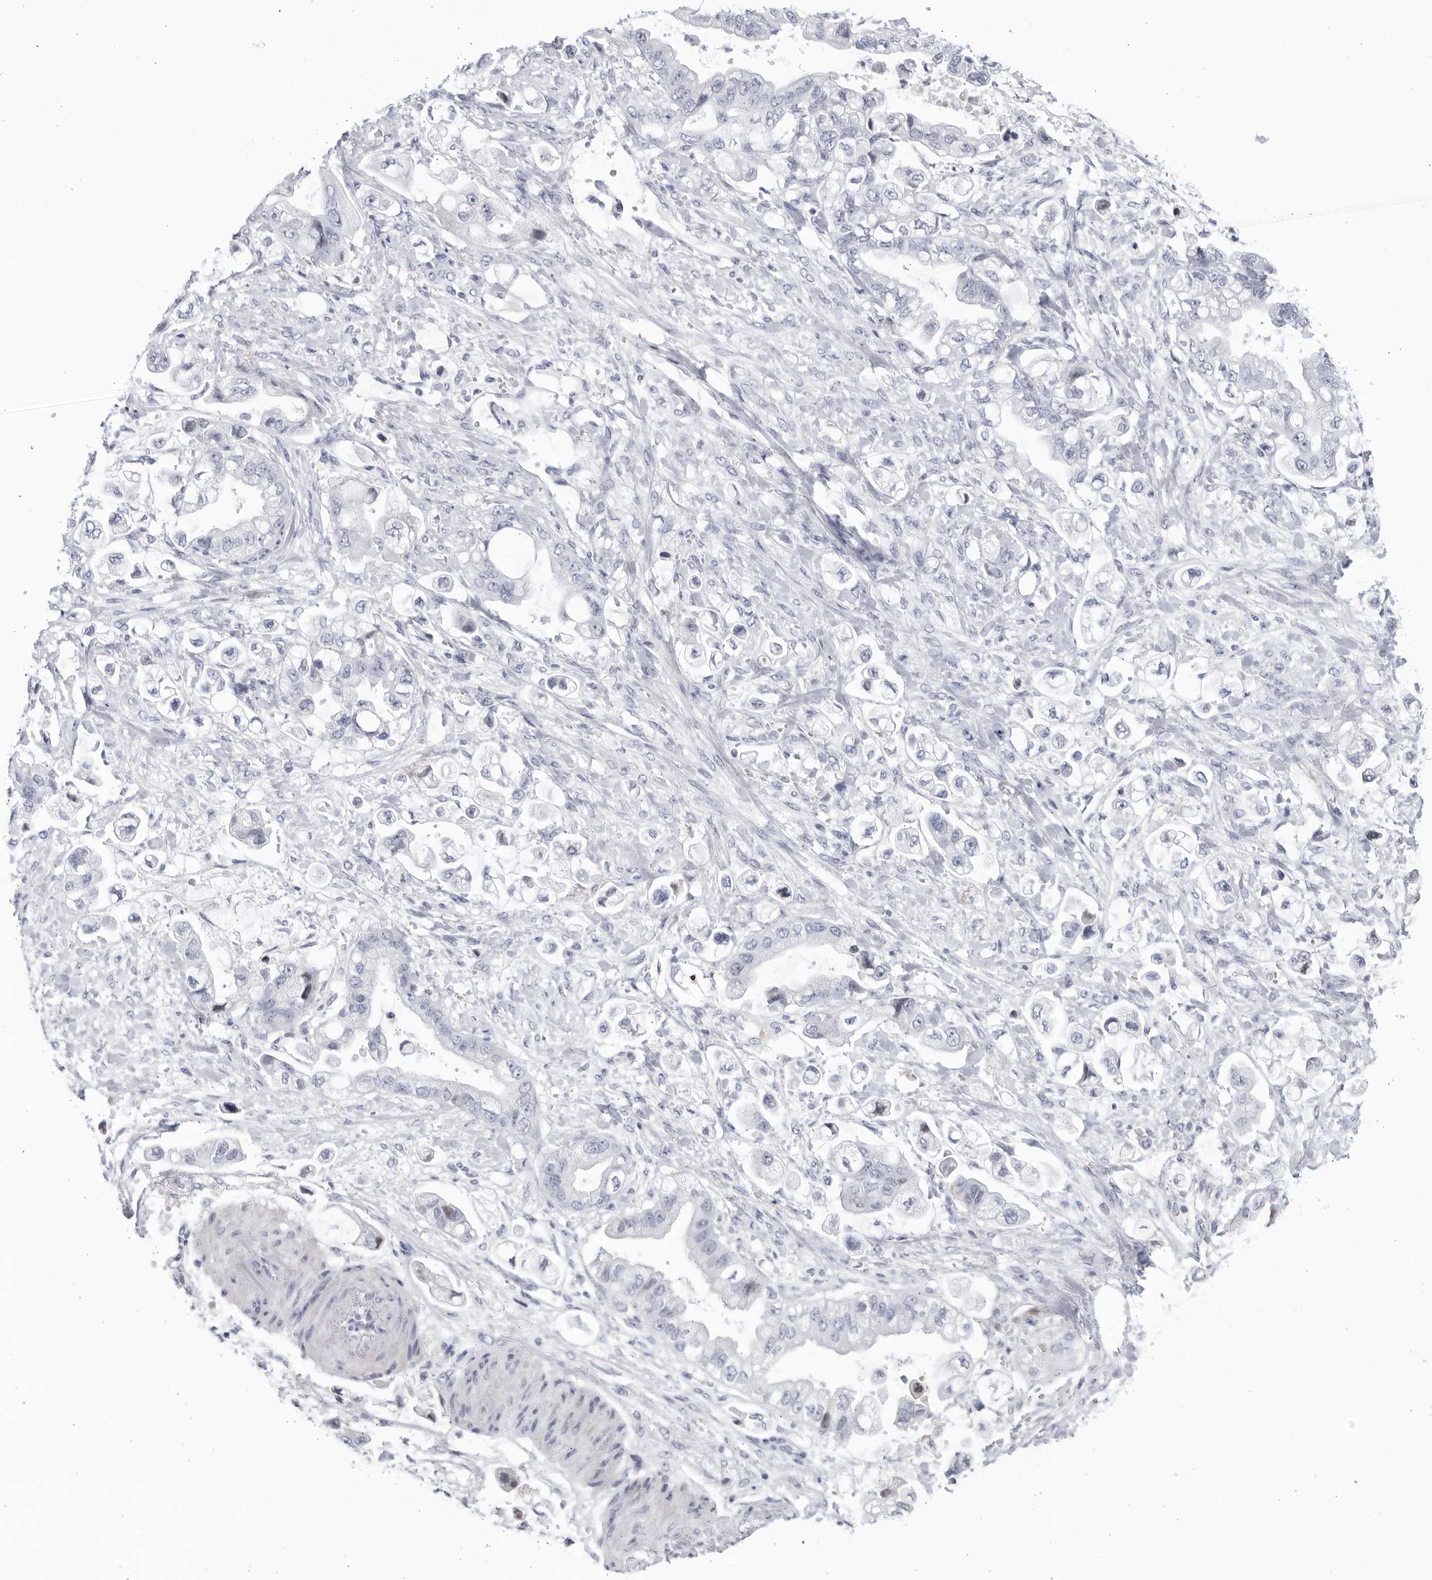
{"staining": {"intensity": "negative", "quantity": "none", "location": "none"}, "tissue": "stomach cancer", "cell_type": "Tumor cells", "image_type": "cancer", "snomed": [{"axis": "morphology", "description": "Adenocarcinoma, NOS"}, {"axis": "topography", "description": "Stomach"}], "caption": "Immunohistochemistry (IHC) of adenocarcinoma (stomach) demonstrates no staining in tumor cells.", "gene": "CNBD1", "patient": {"sex": "male", "age": 62}}